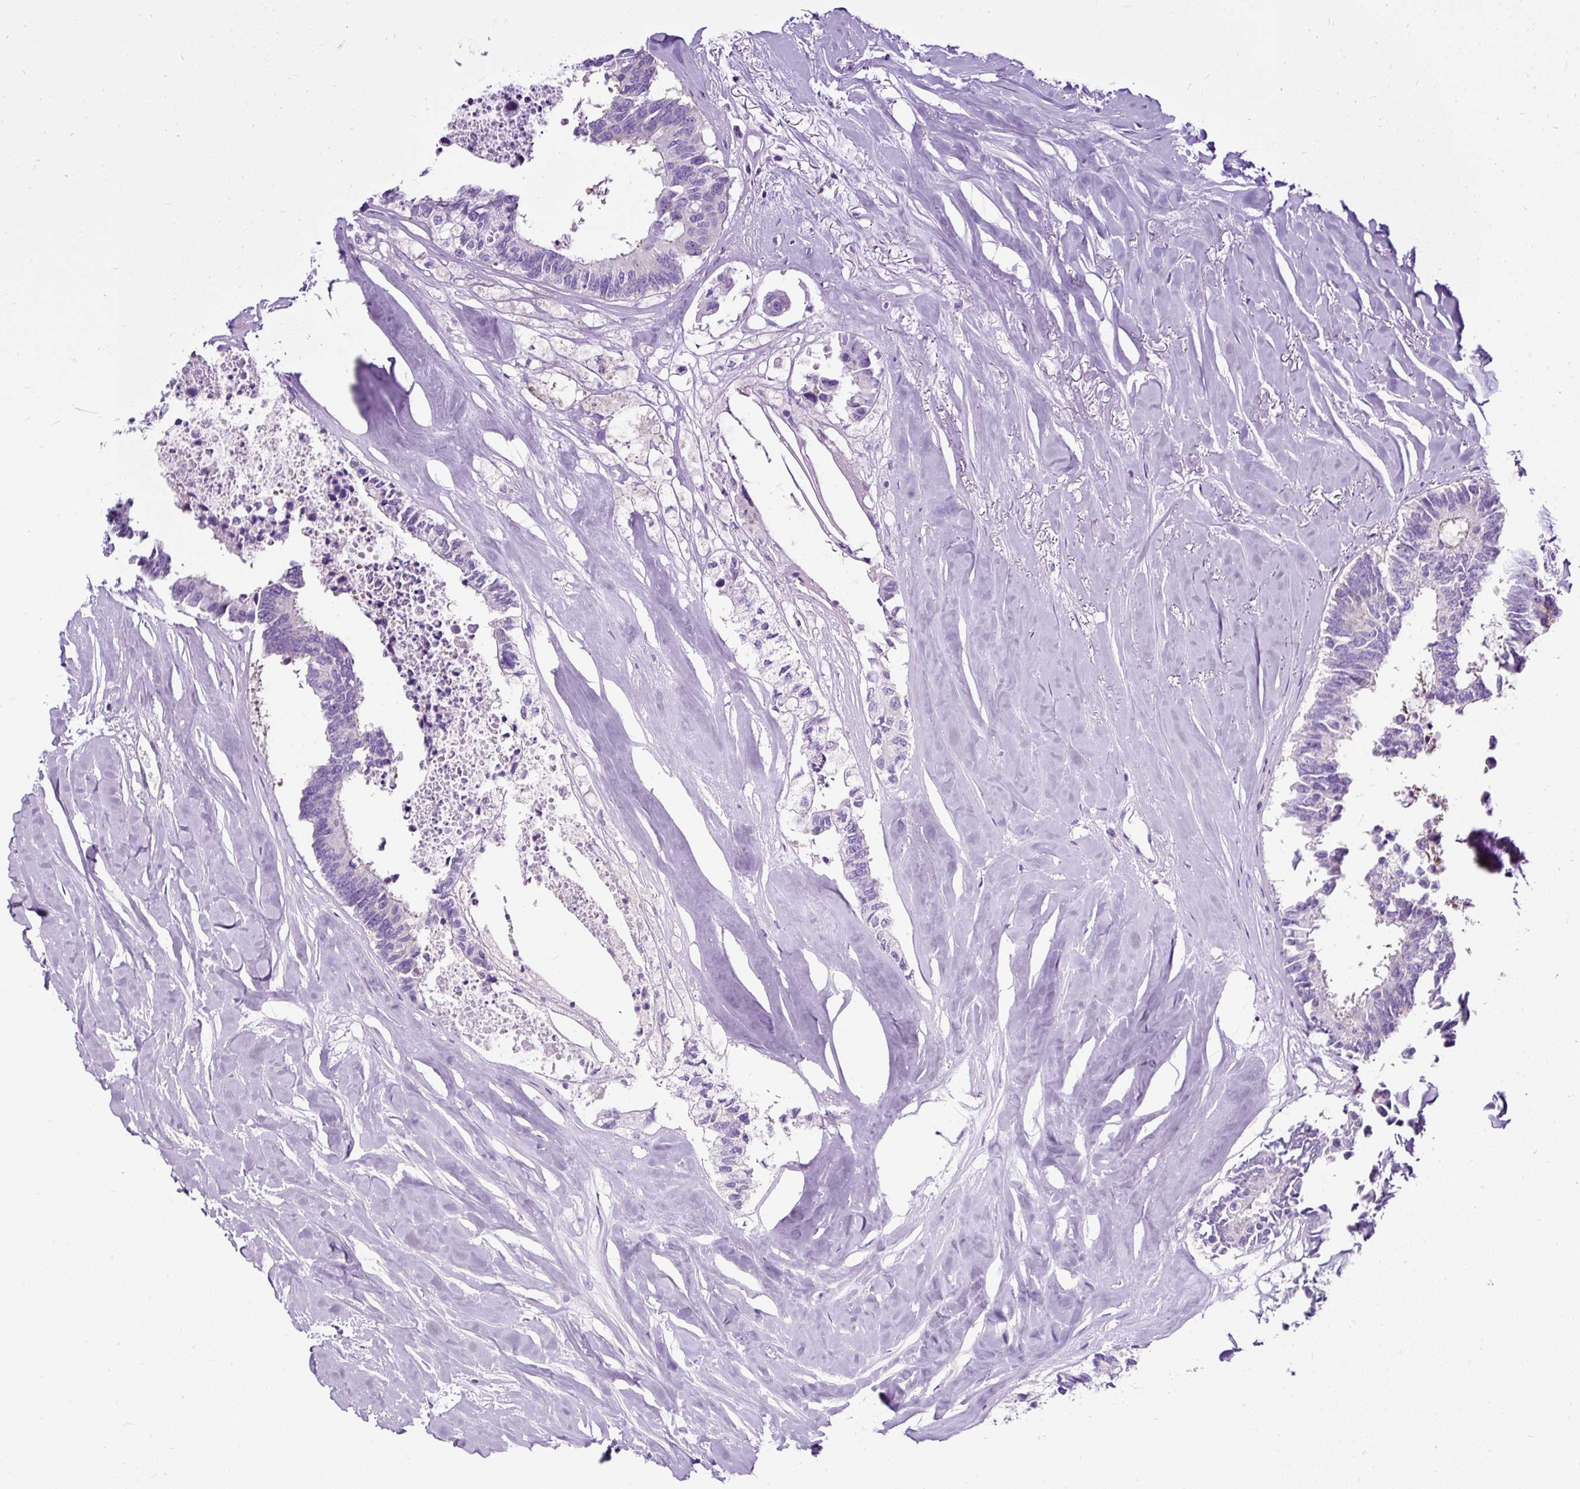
{"staining": {"intensity": "negative", "quantity": "none", "location": "none"}, "tissue": "colorectal cancer", "cell_type": "Tumor cells", "image_type": "cancer", "snomed": [{"axis": "morphology", "description": "Adenocarcinoma, NOS"}, {"axis": "topography", "description": "Colon"}, {"axis": "topography", "description": "Rectum"}], "caption": "This is an IHC histopathology image of human colorectal adenocarcinoma. There is no expression in tumor cells.", "gene": "STOX2", "patient": {"sex": "male", "age": 57}}